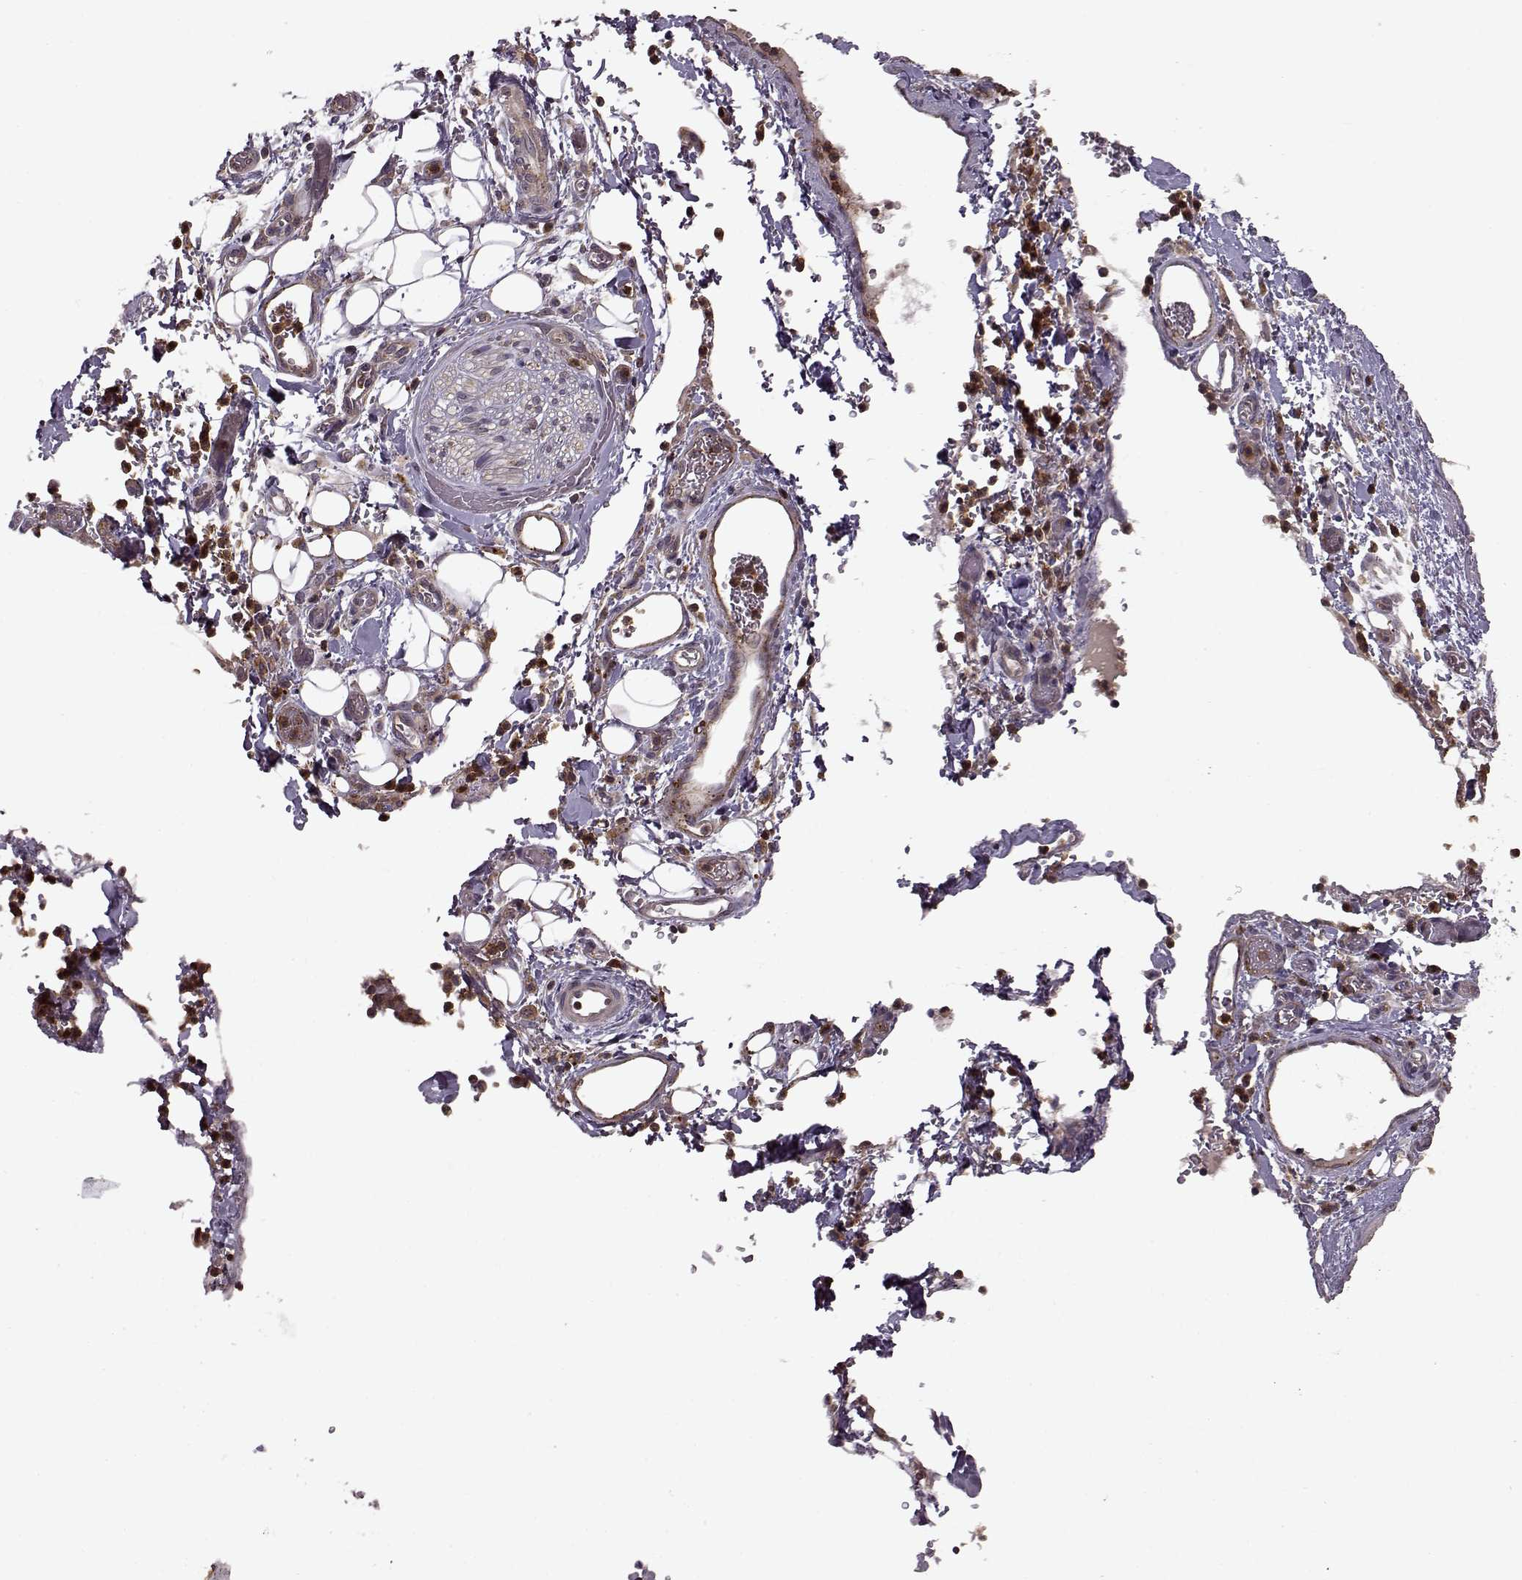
{"staining": {"intensity": "moderate", "quantity": ">75%", "location": "cytoplasmic/membranous"}, "tissue": "stomach cancer", "cell_type": "Tumor cells", "image_type": "cancer", "snomed": [{"axis": "morphology", "description": "Normal tissue, NOS"}, {"axis": "morphology", "description": "Adenocarcinoma, NOS"}, {"axis": "topography", "description": "Esophagus"}, {"axis": "topography", "description": "Stomach, upper"}], "caption": "High-magnification brightfield microscopy of stomach adenocarcinoma stained with DAB (3,3'-diaminobenzidine) (brown) and counterstained with hematoxylin (blue). tumor cells exhibit moderate cytoplasmic/membranous staining is present in about>75% of cells.", "gene": "IFRD2", "patient": {"sex": "male", "age": 74}}